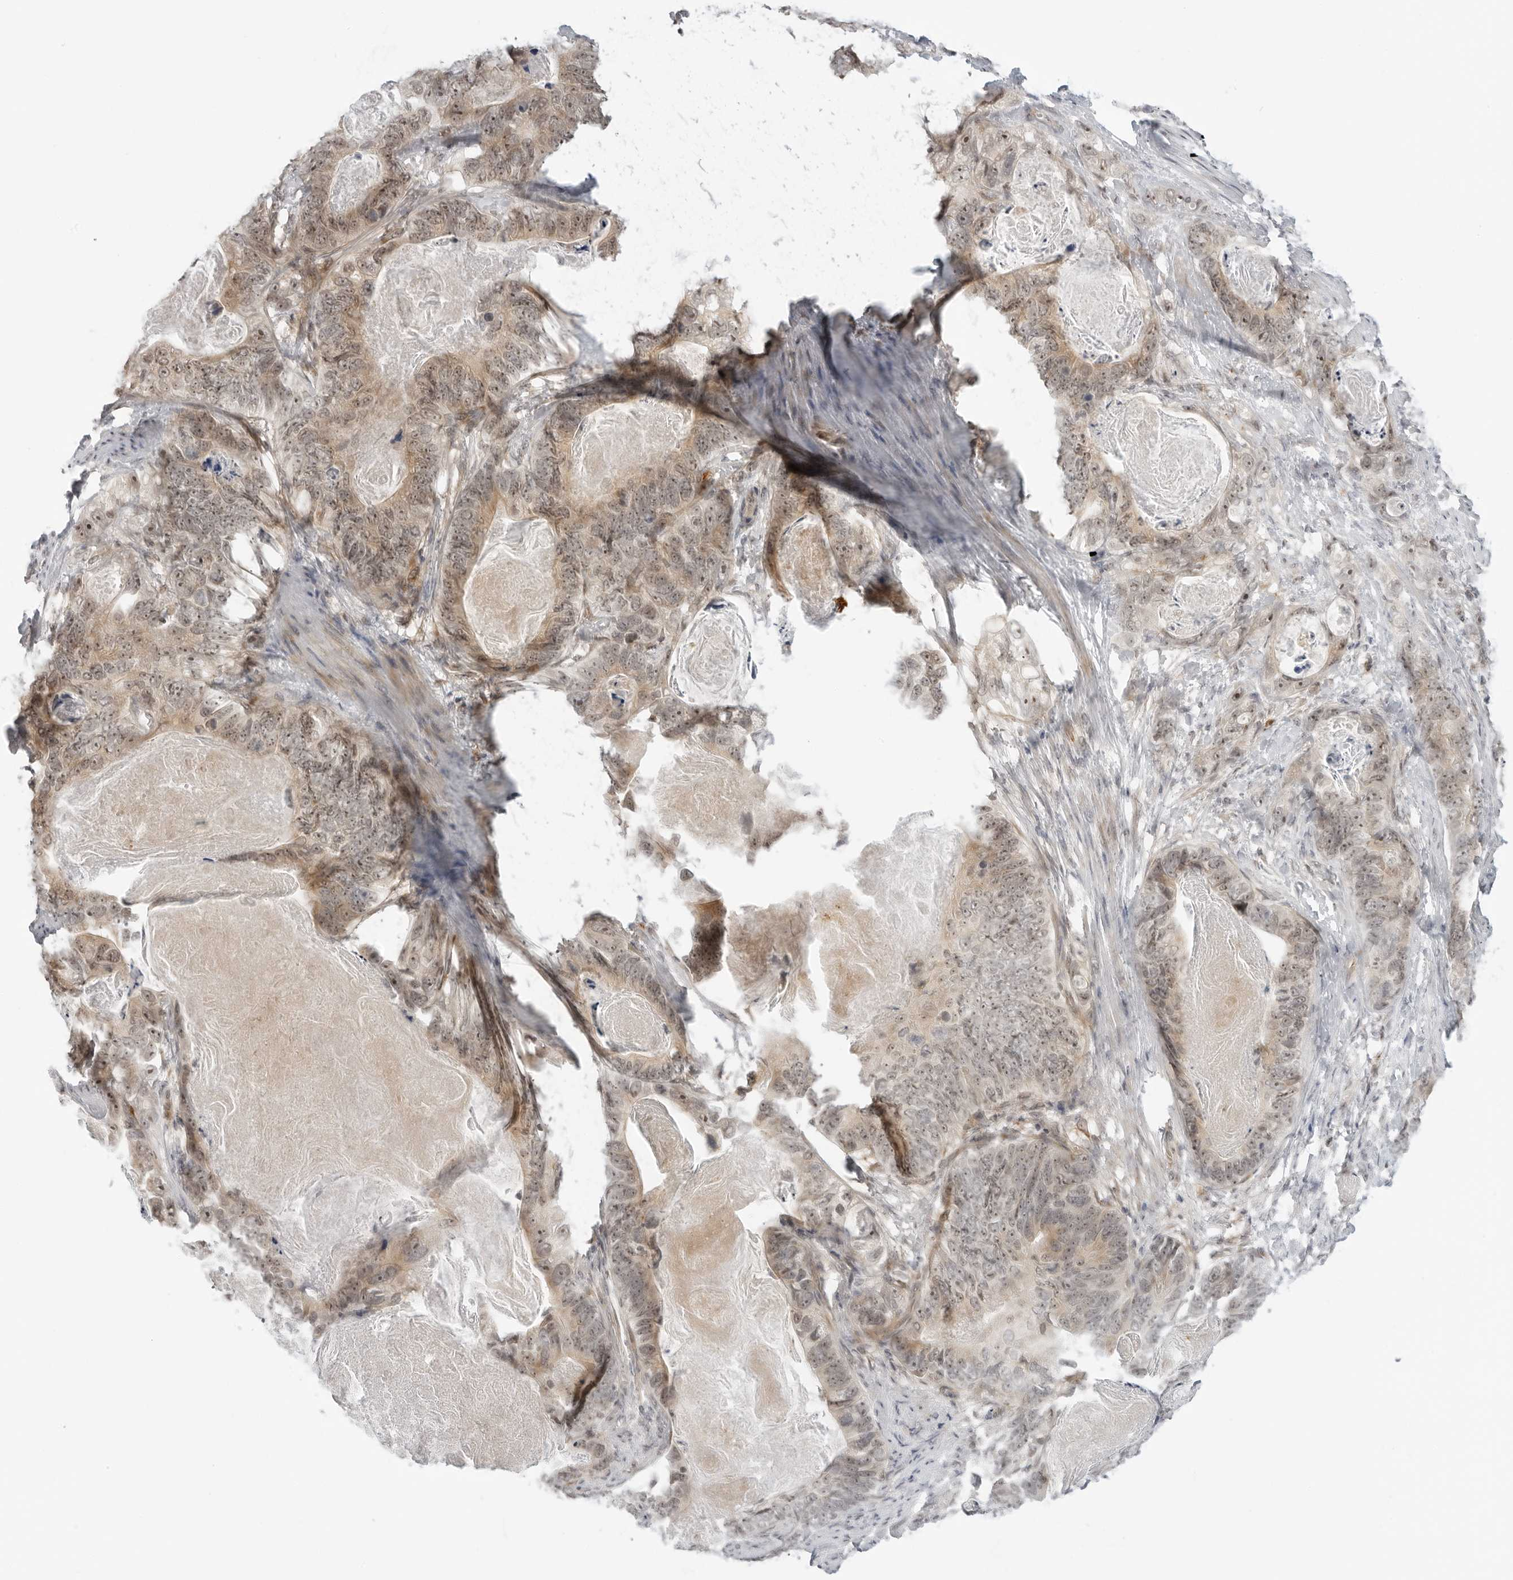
{"staining": {"intensity": "moderate", "quantity": ">75%", "location": "cytoplasmic/membranous,nuclear"}, "tissue": "stomach cancer", "cell_type": "Tumor cells", "image_type": "cancer", "snomed": [{"axis": "morphology", "description": "Normal tissue, NOS"}, {"axis": "morphology", "description": "Adenocarcinoma, NOS"}, {"axis": "topography", "description": "Stomach"}], "caption": "The photomicrograph exhibits staining of stomach cancer (adenocarcinoma), revealing moderate cytoplasmic/membranous and nuclear protein staining (brown color) within tumor cells.", "gene": "SUGCT", "patient": {"sex": "female", "age": 89}}